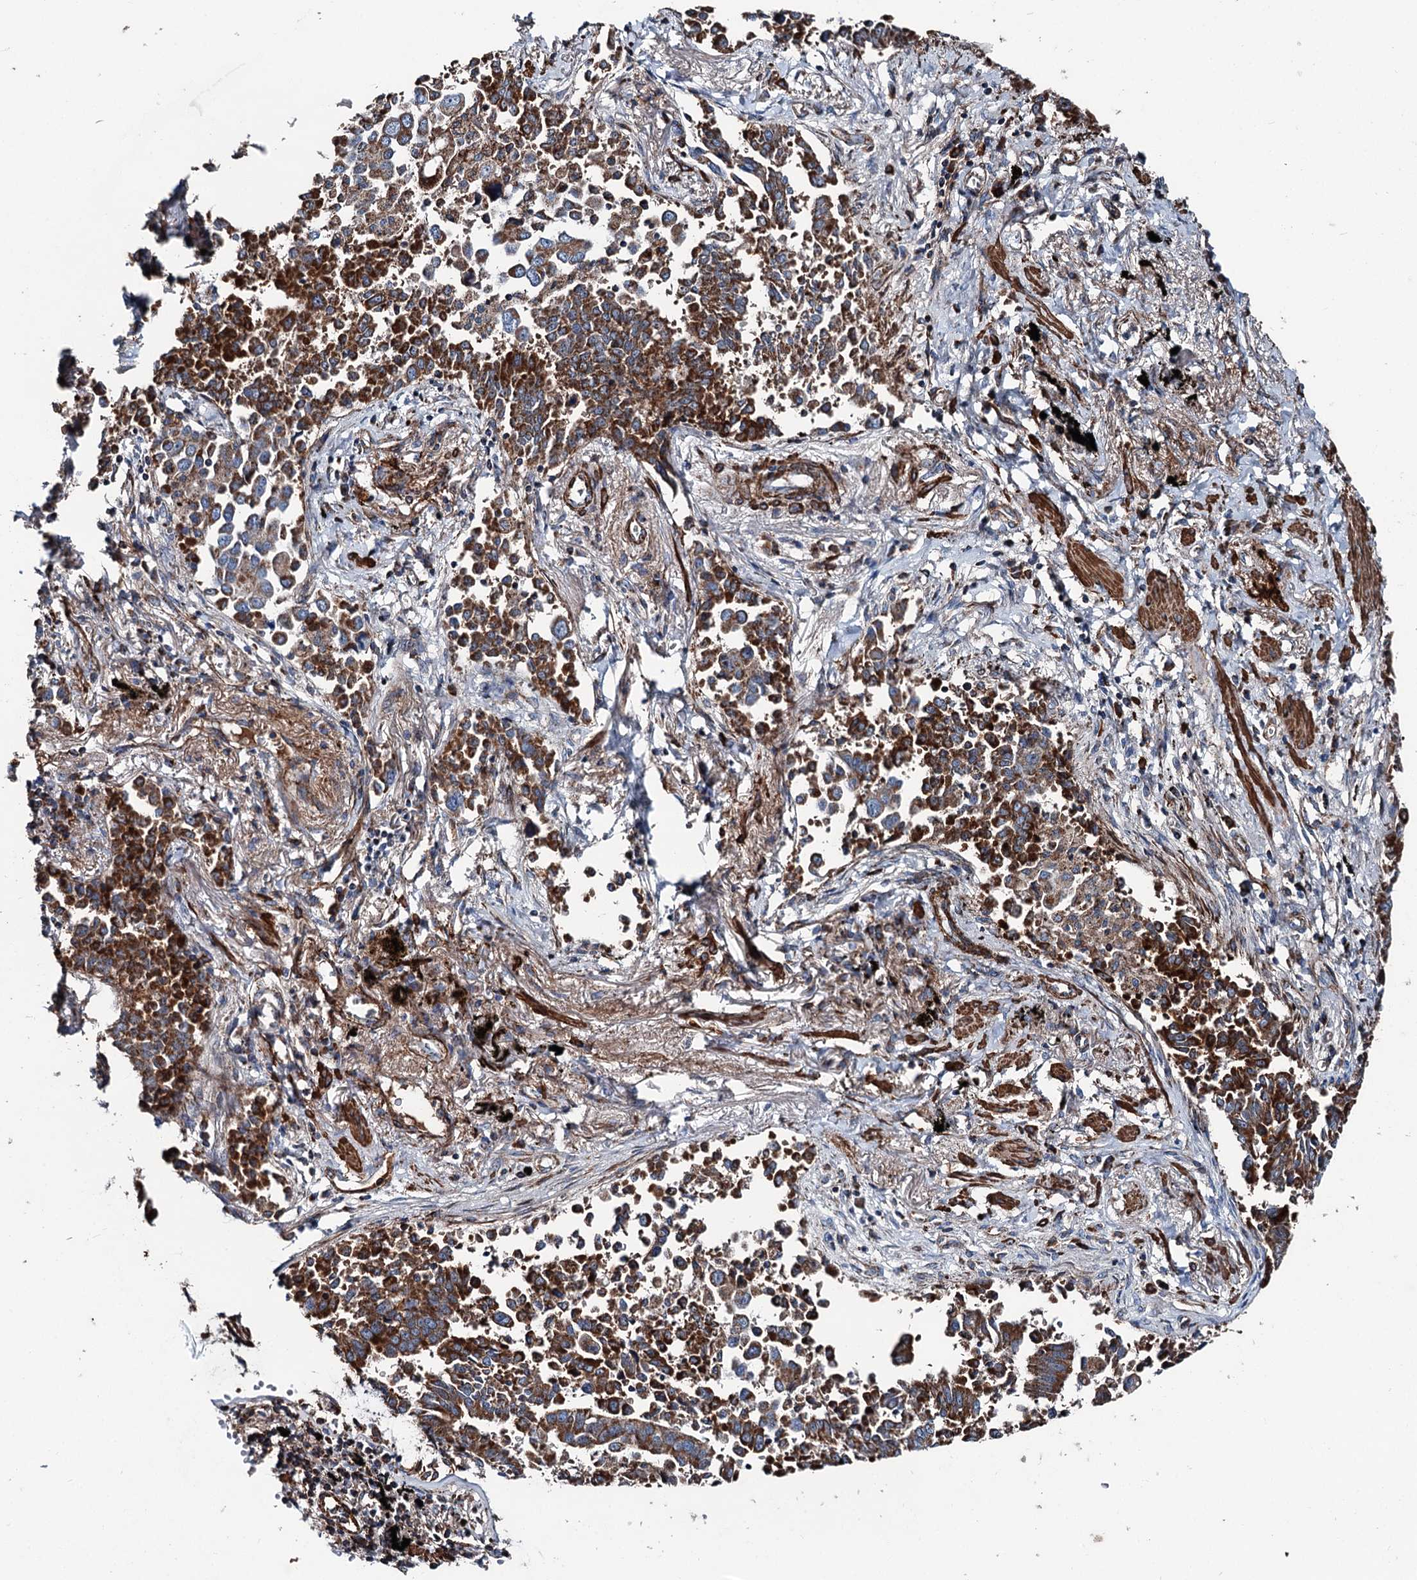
{"staining": {"intensity": "strong", "quantity": ">75%", "location": "cytoplasmic/membranous"}, "tissue": "lung cancer", "cell_type": "Tumor cells", "image_type": "cancer", "snomed": [{"axis": "morphology", "description": "Adenocarcinoma, NOS"}, {"axis": "topography", "description": "Lung"}], "caption": "Tumor cells display high levels of strong cytoplasmic/membranous staining in approximately >75% of cells in human adenocarcinoma (lung).", "gene": "DDIAS", "patient": {"sex": "male", "age": 67}}